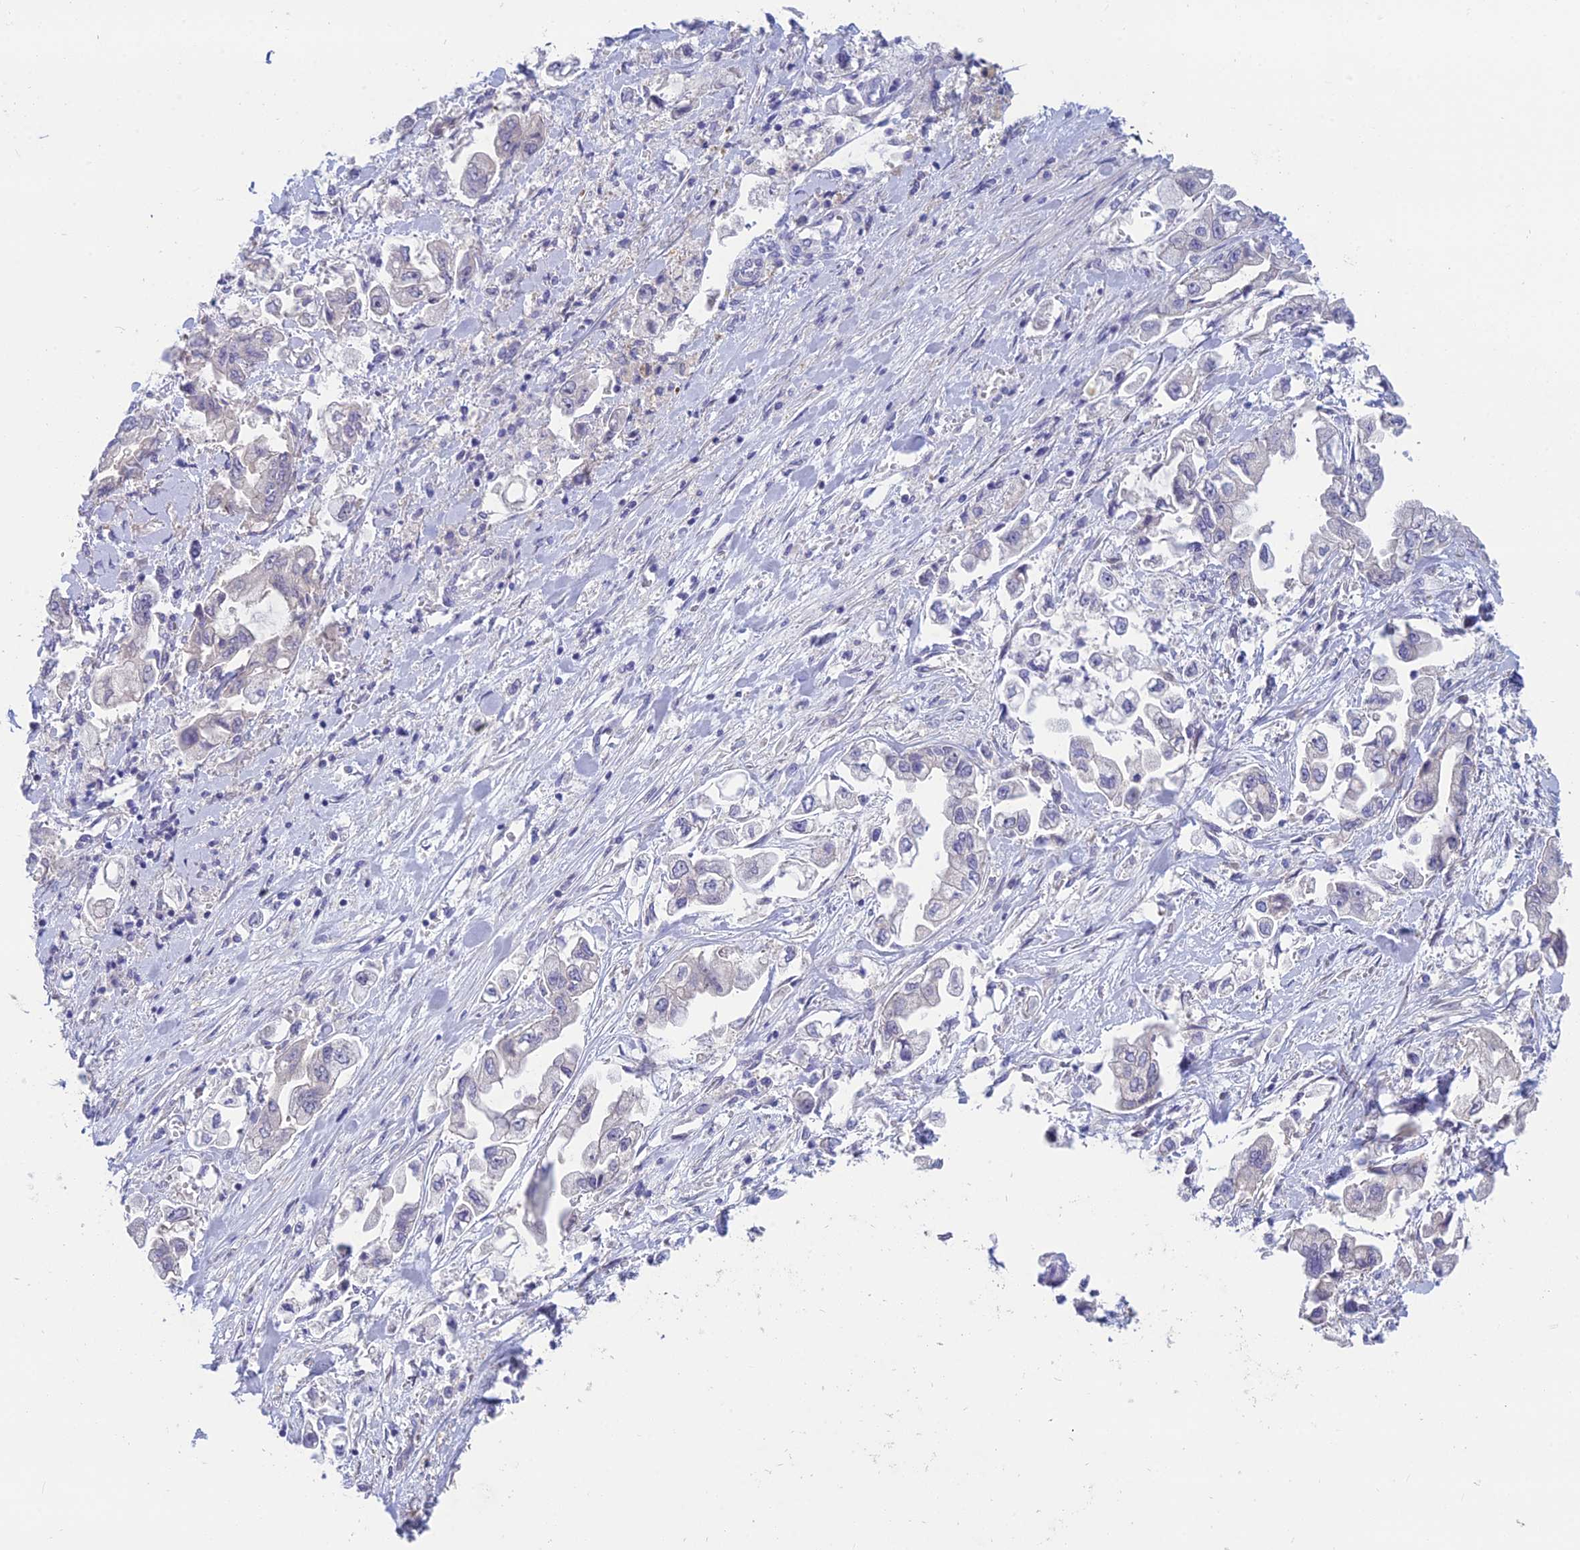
{"staining": {"intensity": "negative", "quantity": "none", "location": "none"}, "tissue": "stomach cancer", "cell_type": "Tumor cells", "image_type": "cancer", "snomed": [{"axis": "morphology", "description": "Adenocarcinoma, NOS"}, {"axis": "topography", "description": "Stomach"}], "caption": "This histopathology image is of stomach adenocarcinoma stained with IHC to label a protein in brown with the nuclei are counter-stained blue. There is no positivity in tumor cells. The staining was performed using DAB to visualize the protein expression in brown, while the nuclei were stained in blue with hematoxylin (Magnification: 20x).", "gene": "XPO7", "patient": {"sex": "male", "age": 62}}